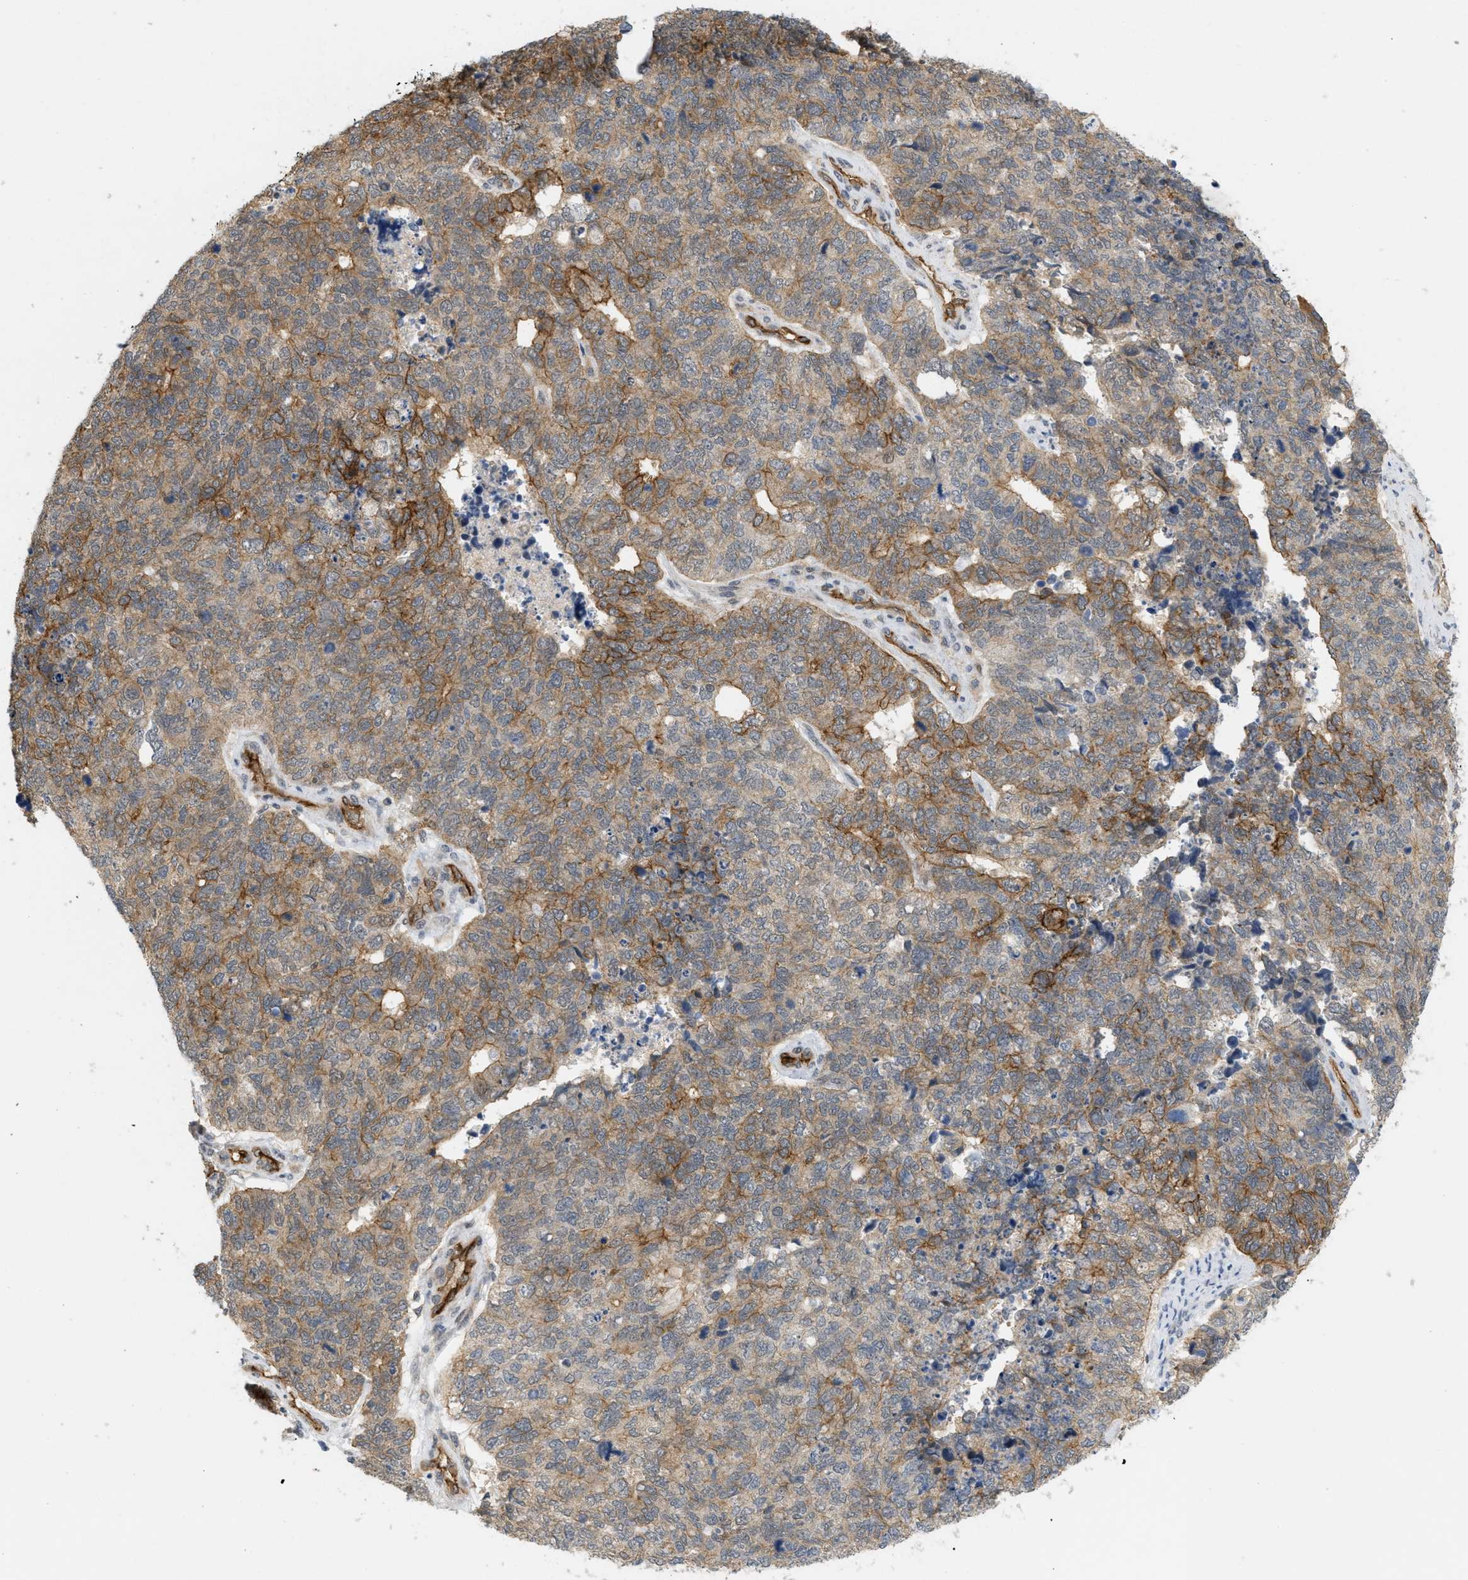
{"staining": {"intensity": "moderate", "quantity": ">75%", "location": "cytoplasmic/membranous"}, "tissue": "cervical cancer", "cell_type": "Tumor cells", "image_type": "cancer", "snomed": [{"axis": "morphology", "description": "Squamous cell carcinoma, NOS"}, {"axis": "topography", "description": "Cervix"}], "caption": "Protein expression analysis of human cervical squamous cell carcinoma reveals moderate cytoplasmic/membranous expression in about >75% of tumor cells. The staining is performed using DAB brown chromogen to label protein expression. The nuclei are counter-stained blue using hematoxylin.", "gene": "PALMD", "patient": {"sex": "female", "age": 63}}